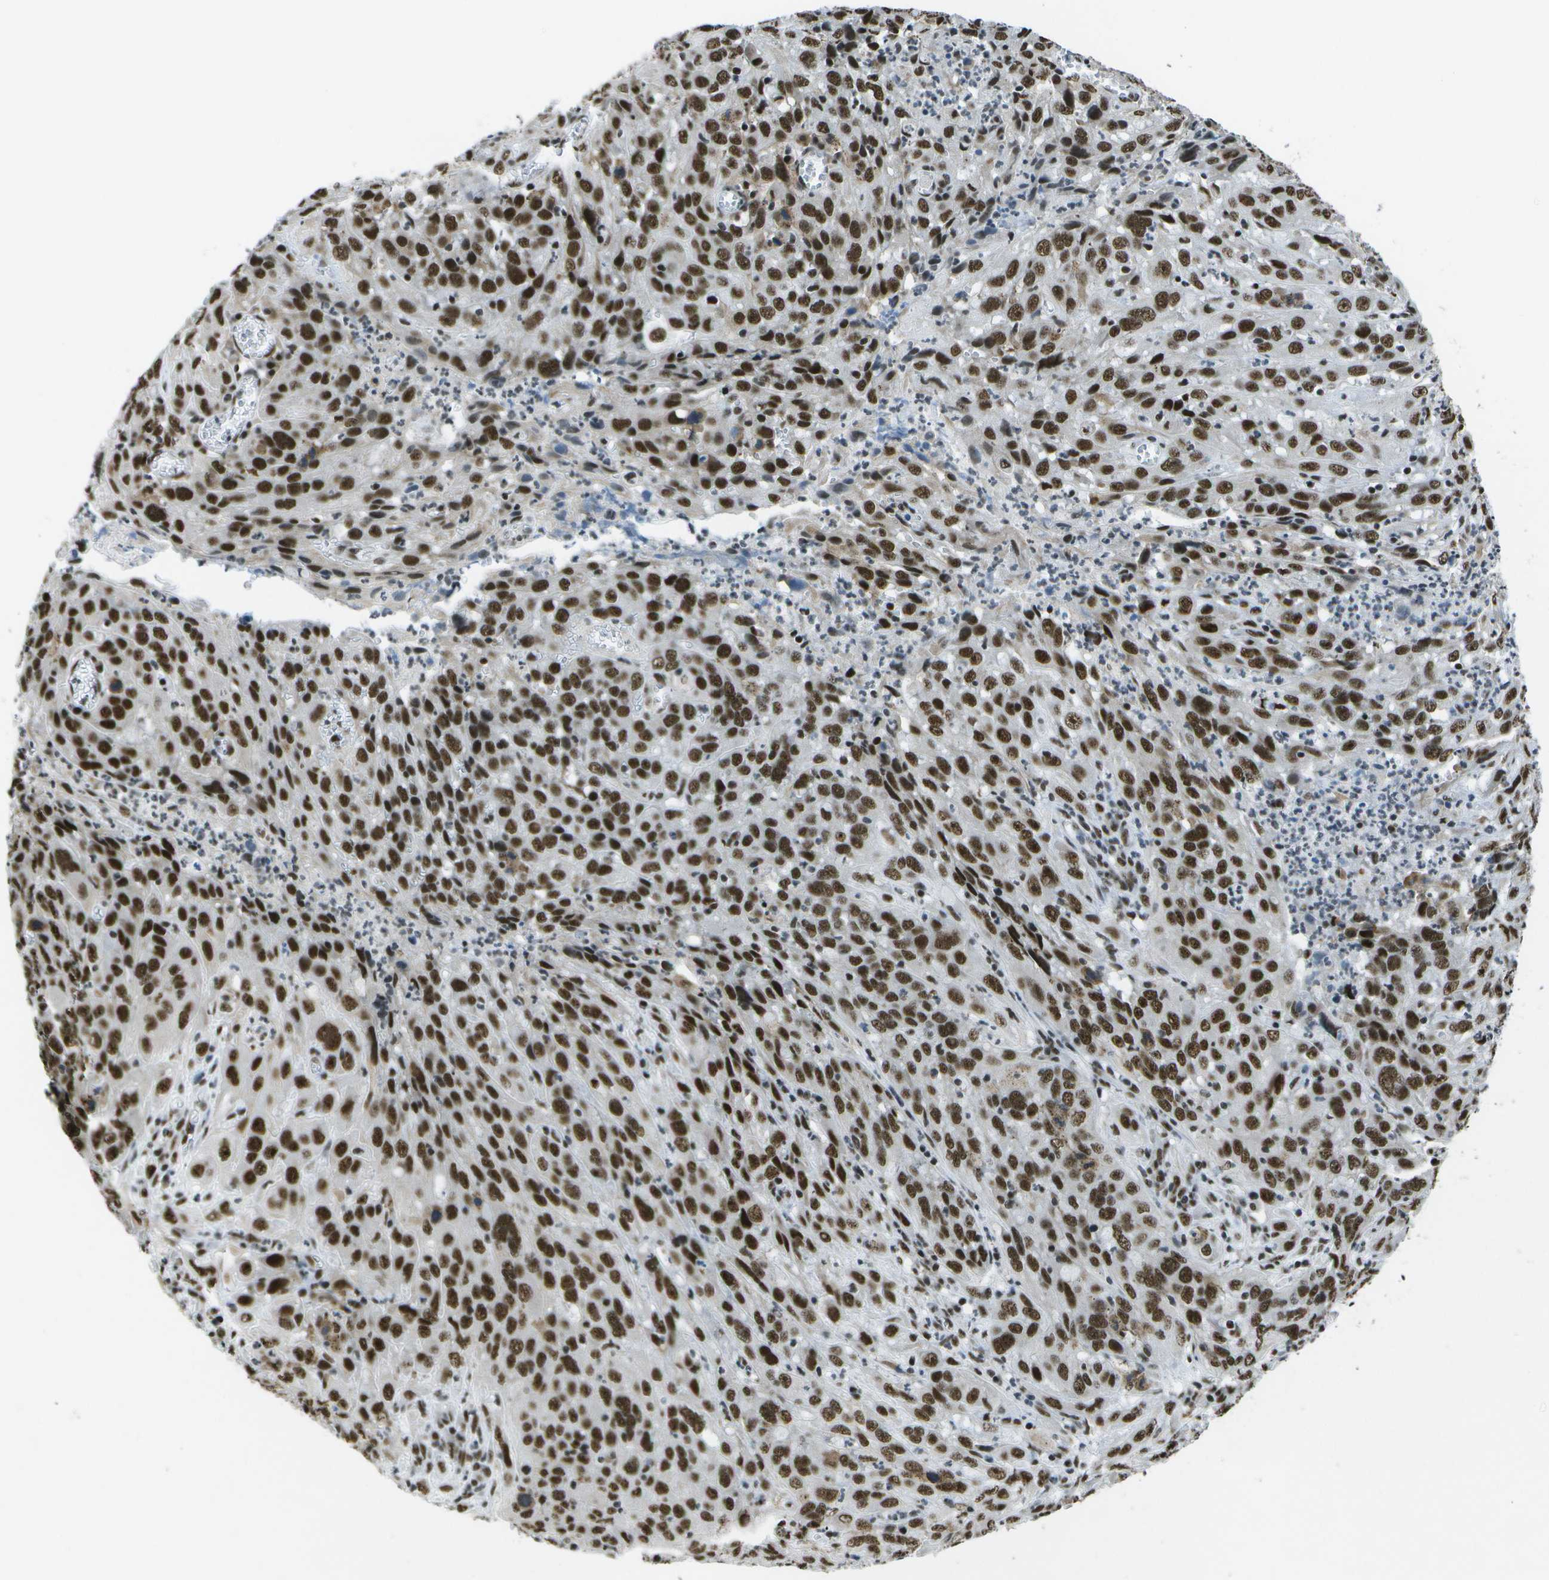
{"staining": {"intensity": "strong", "quantity": ">75%", "location": "nuclear"}, "tissue": "cervical cancer", "cell_type": "Tumor cells", "image_type": "cancer", "snomed": [{"axis": "morphology", "description": "Squamous cell carcinoma, NOS"}, {"axis": "topography", "description": "Cervix"}], "caption": "Tumor cells show high levels of strong nuclear positivity in approximately >75% of cells in squamous cell carcinoma (cervical).", "gene": "NSRP1", "patient": {"sex": "female", "age": 32}}